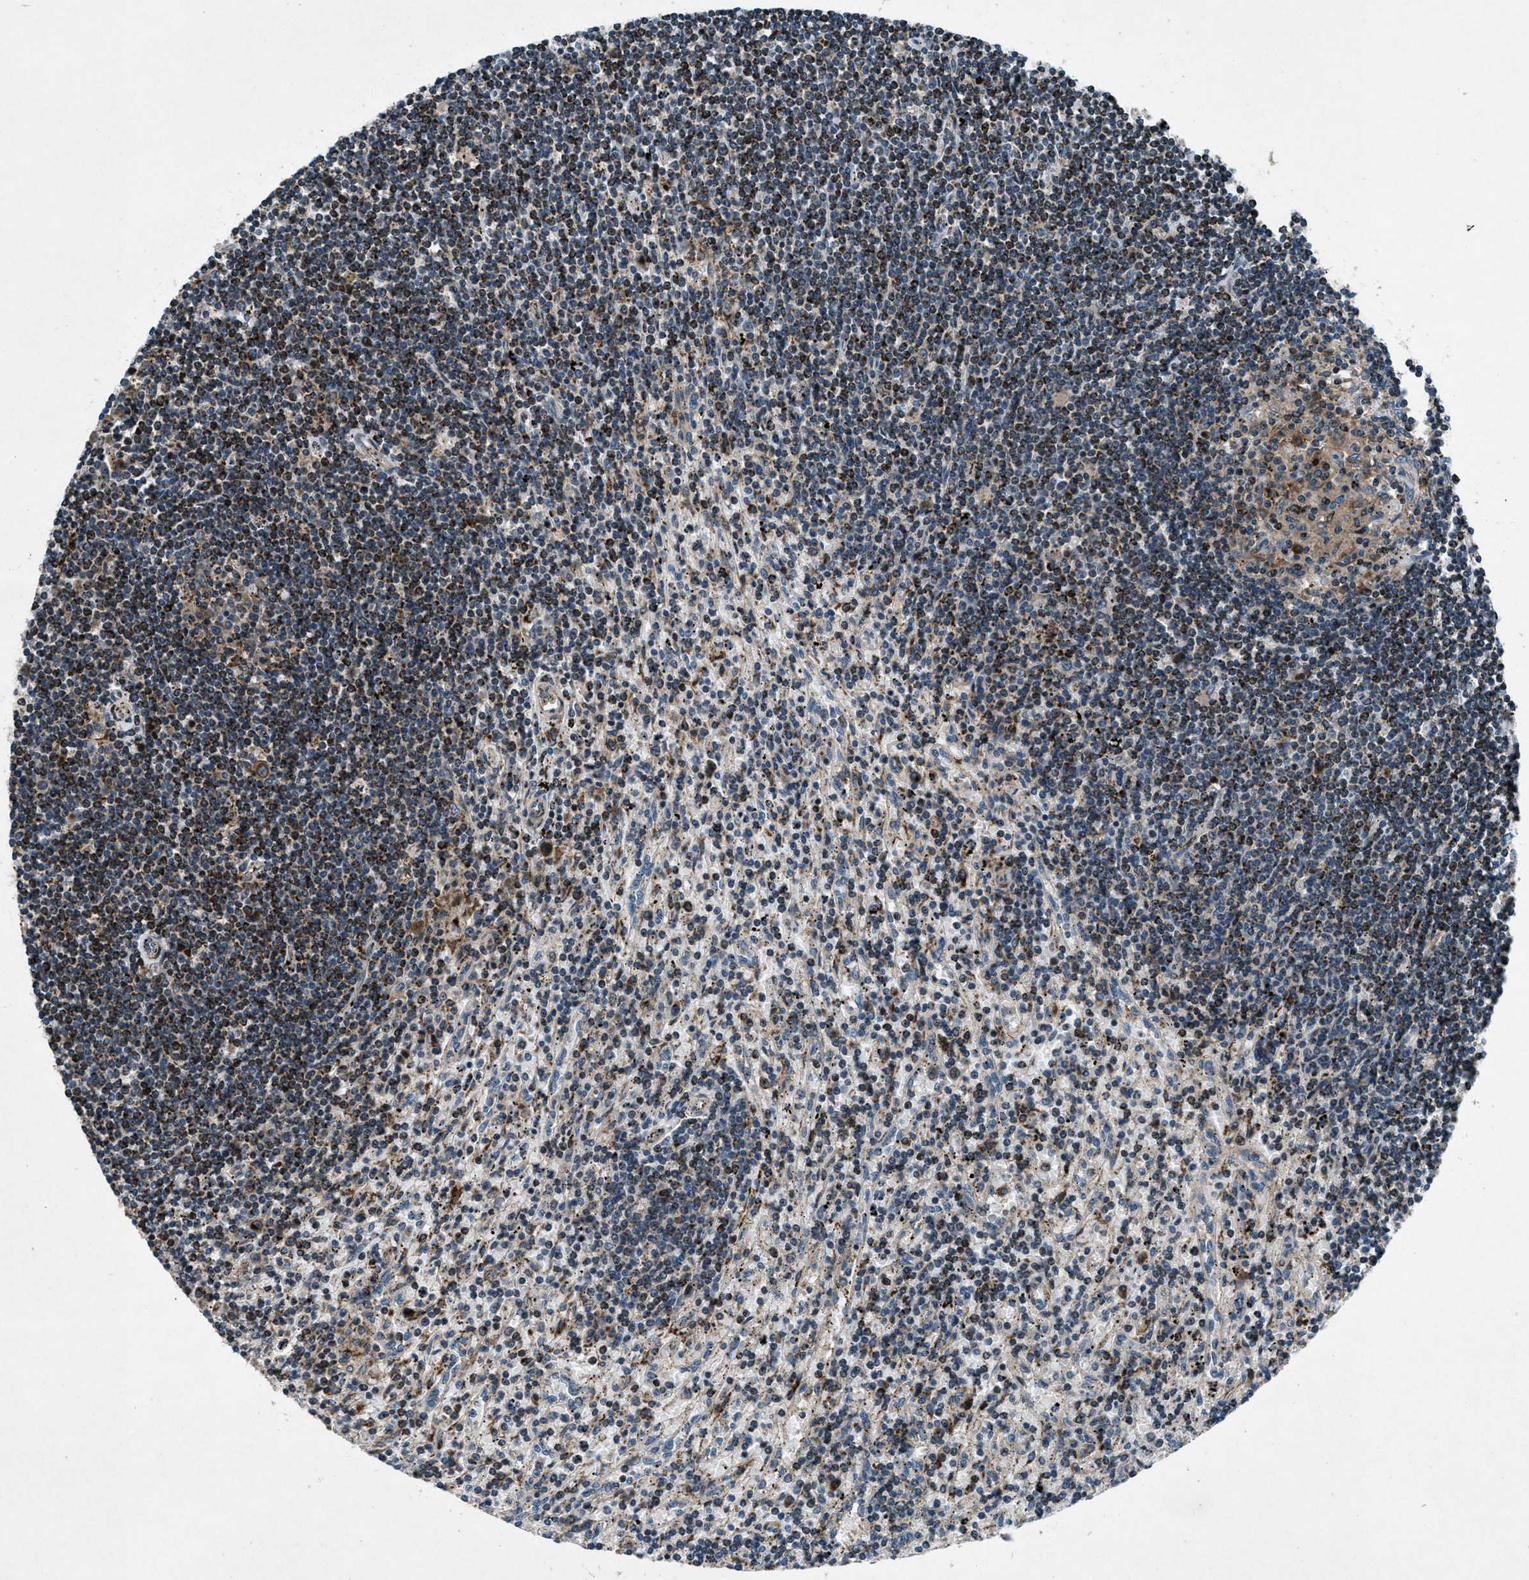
{"staining": {"intensity": "strong", "quantity": ">75%", "location": "cytoplasmic/membranous"}, "tissue": "lymphoma", "cell_type": "Tumor cells", "image_type": "cancer", "snomed": [{"axis": "morphology", "description": "Malignant lymphoma, non-Hodgkin's type, Low grade"}, {"axis": "topography", "description": "Spleen"}], "caption": "Immunohistochemistry of malignant lymphoma, non-Hodgkin's type (low-grade) reveals high levels of strong cytoplasmic/membranous positivity in approximately >75% of tumor cells.", "gene": "CLEC2D", "patient": {"sex": "male", "age": 76}}